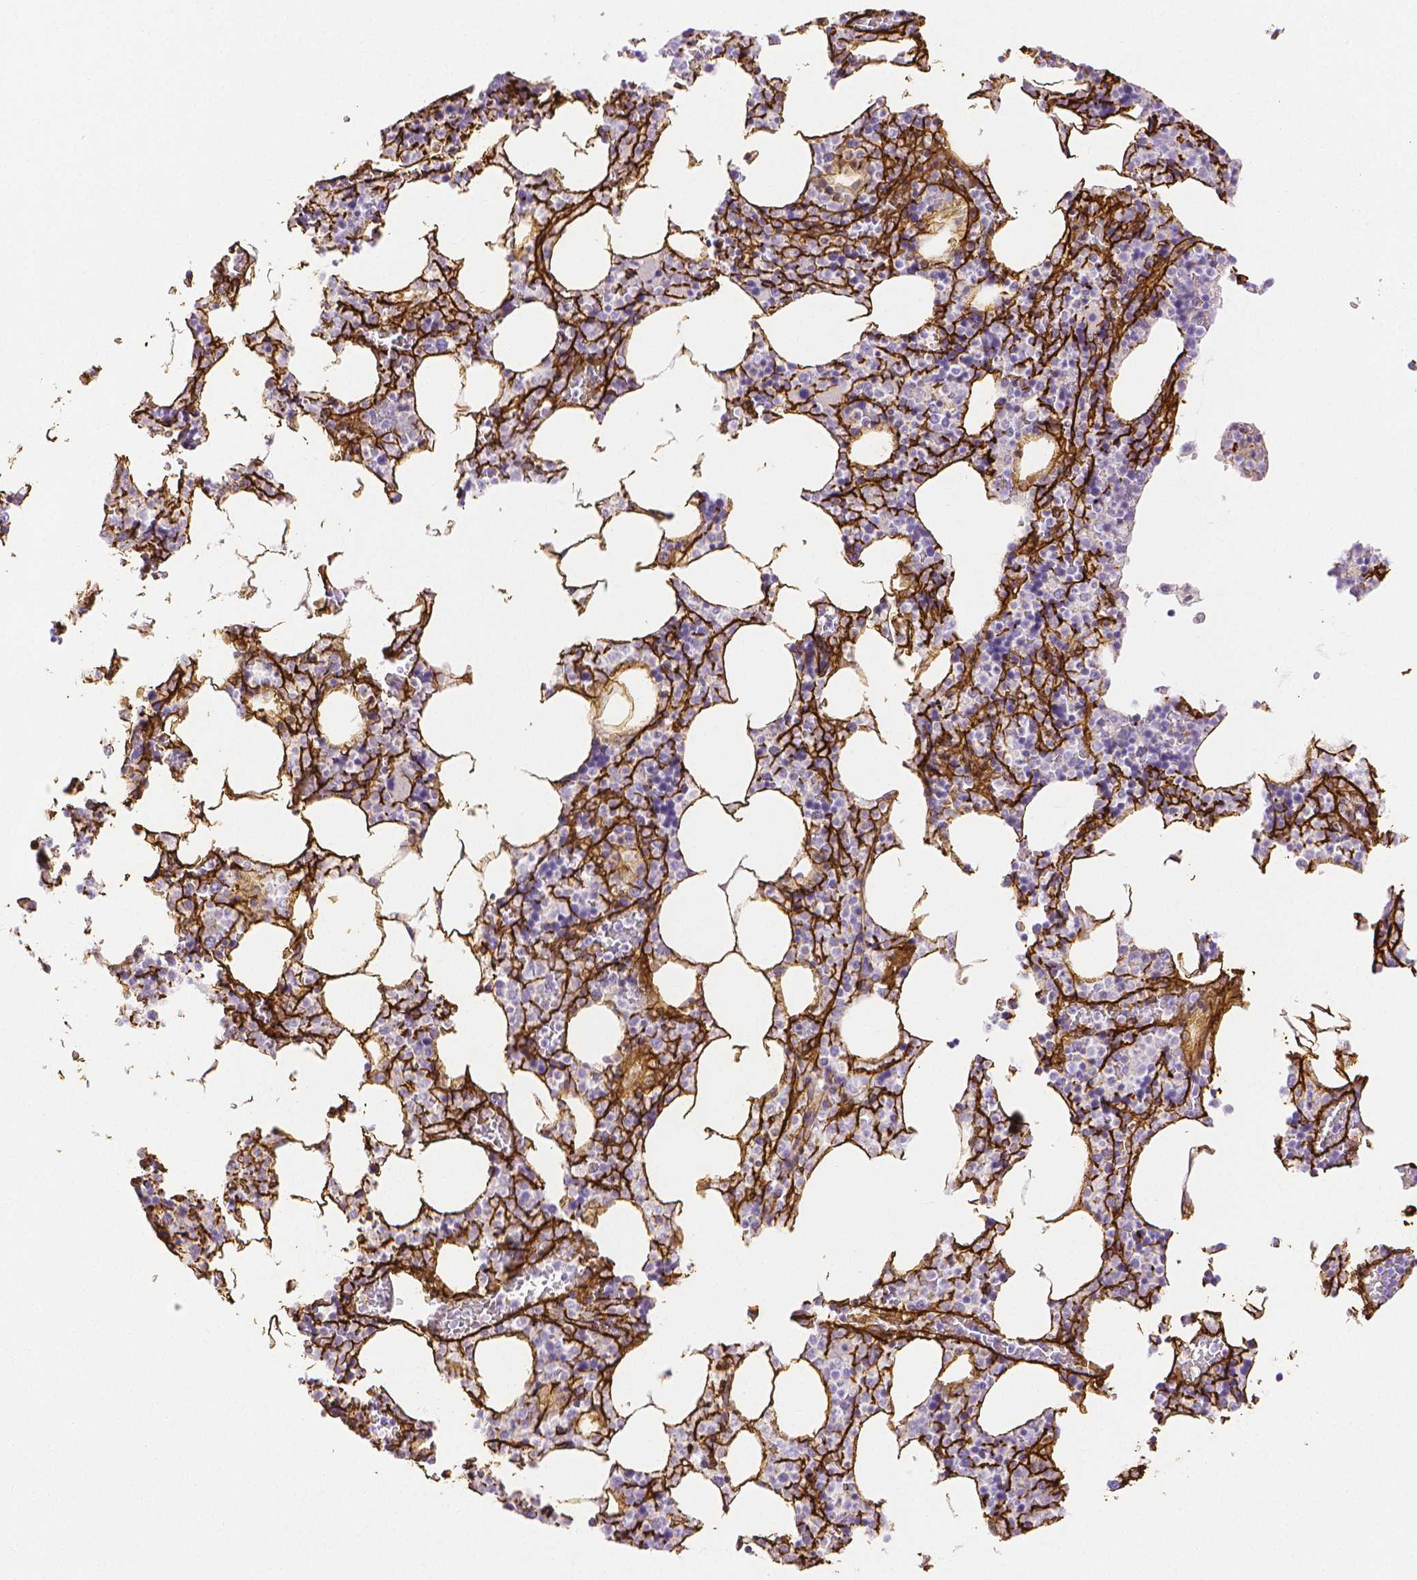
{"staining": {"intensity": "negative", "quantity": "none", "location": "none"}, "tissue": "bone marrow", "cell_type": "Hematopoietic cells", "image_type": "normal", "snomed": [{"axis": "morphology", "description": "Normal tissue, NOS"}, {"axis": "topography", "description": "Bone marrow"}], "caption": "A high-resolution histopathology image shows immunohistochemistry staining of unremarkable bone marrow, which displays no significant staining in hematopoietic cells. The staining was performed using DAB to visualize the protein expression in brown, while the nuclei were stained in blue with hematoxylin (Magnification: 20x).", "gene": "FBN1", "patient": {"sex": "female", "age": 42}}